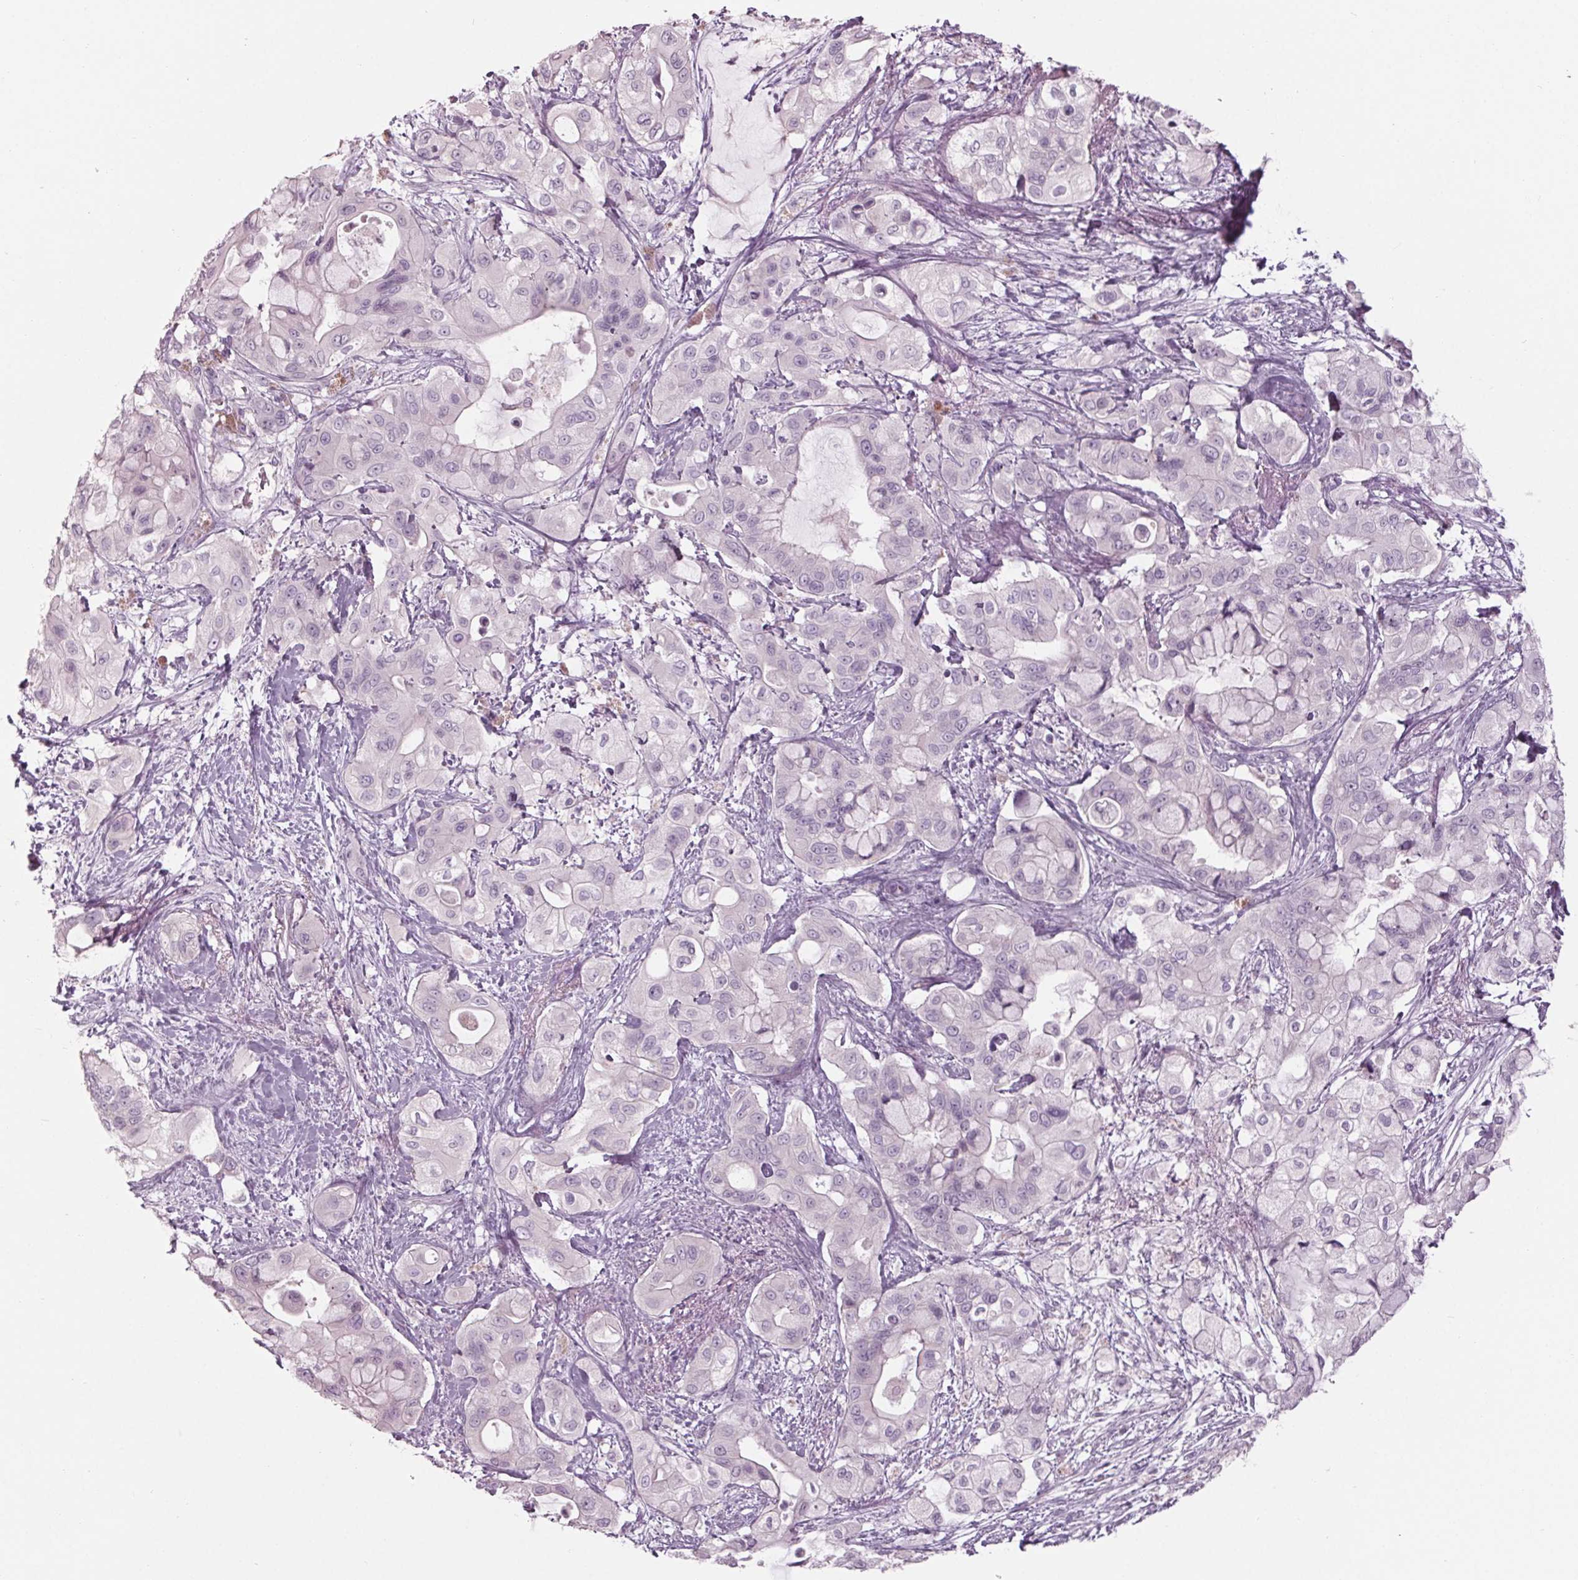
{"staining": {"intensity": "negative", "quantity": "none", "location": "none"}, "tissue": "pancreatic cancer", "cell_type": "Tumor cells", "image_type": "cancer", "snomed": [{"axis": "morphology", "description": "Adenocarcinoma, NOS"}, {"axis": "topography", "description": "Pancreas"}], "caption": "Immunohistochemistry histopathology image of neoplastic tissue: human pancreatic cancer stained with DAB (3,3'-diaminobenzidine) displays no significant protein expression in tumor cells. (DAB (3,3'-diaminobenzidine) IHC visualized using brightfield microscopy, high magnification).", "gene": "TNNC2", "patient": {"sex": "male", "age": 71}}